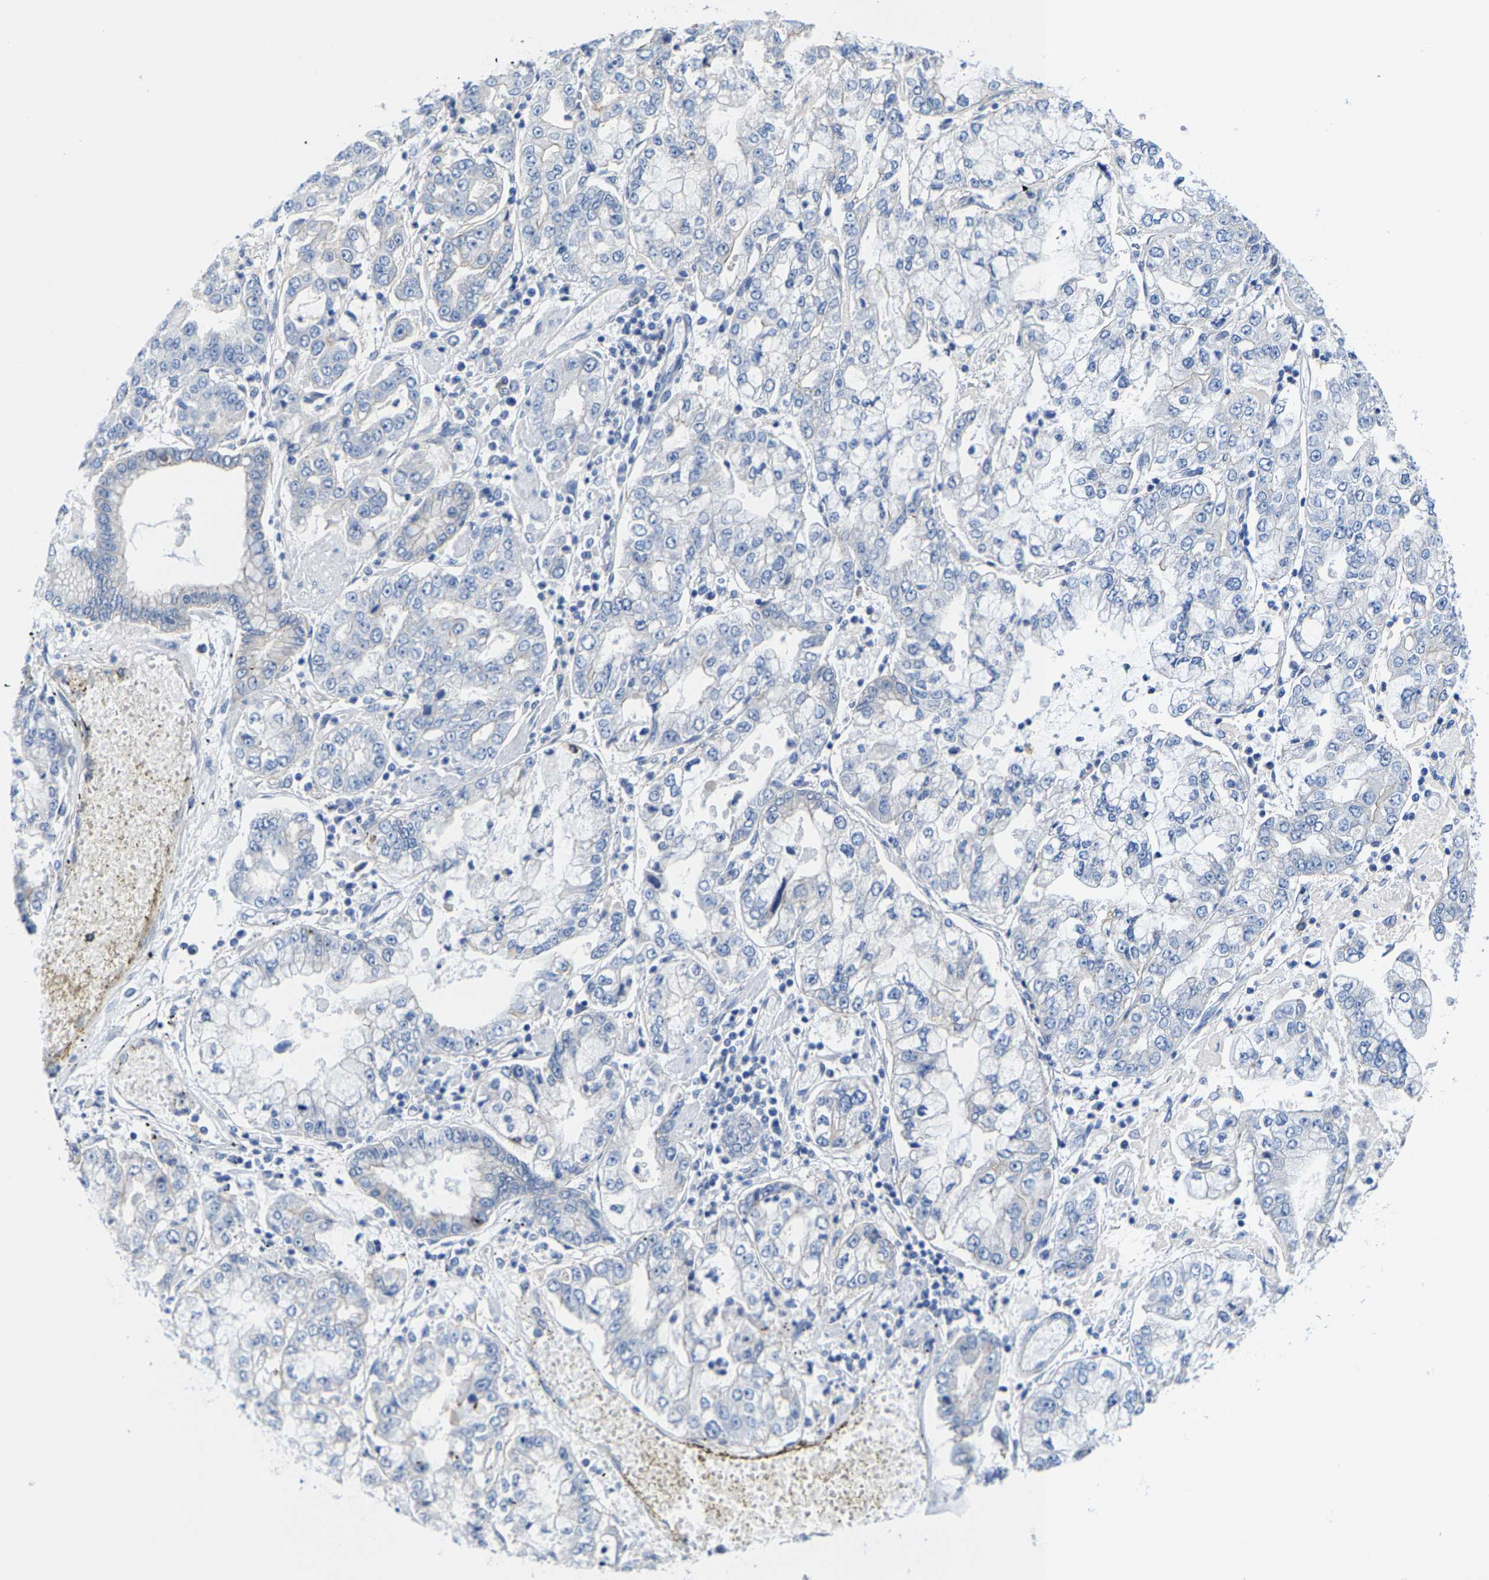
{"staining": {"intensity": "negative", "quantity": "none", "location": "none"}, "tissue": "stomach cancer", "cell_type": "Tumor cells", "image_type": "cancer", "snomed": [{"axis": "morphology", "description": "Adenocarcinoma, NOS"}, {"axis": "topography", "description": "Stomach"}], "caption": "This micrograph is of adenocarcinoma (stomach) stained with immunohistochemistry to label a protein in brown with the nuclei are counter-stained blue. There is no positivity in tumor cells.", "gene": "DSCAM", "patient": {"sex": "male", "age": 76}}